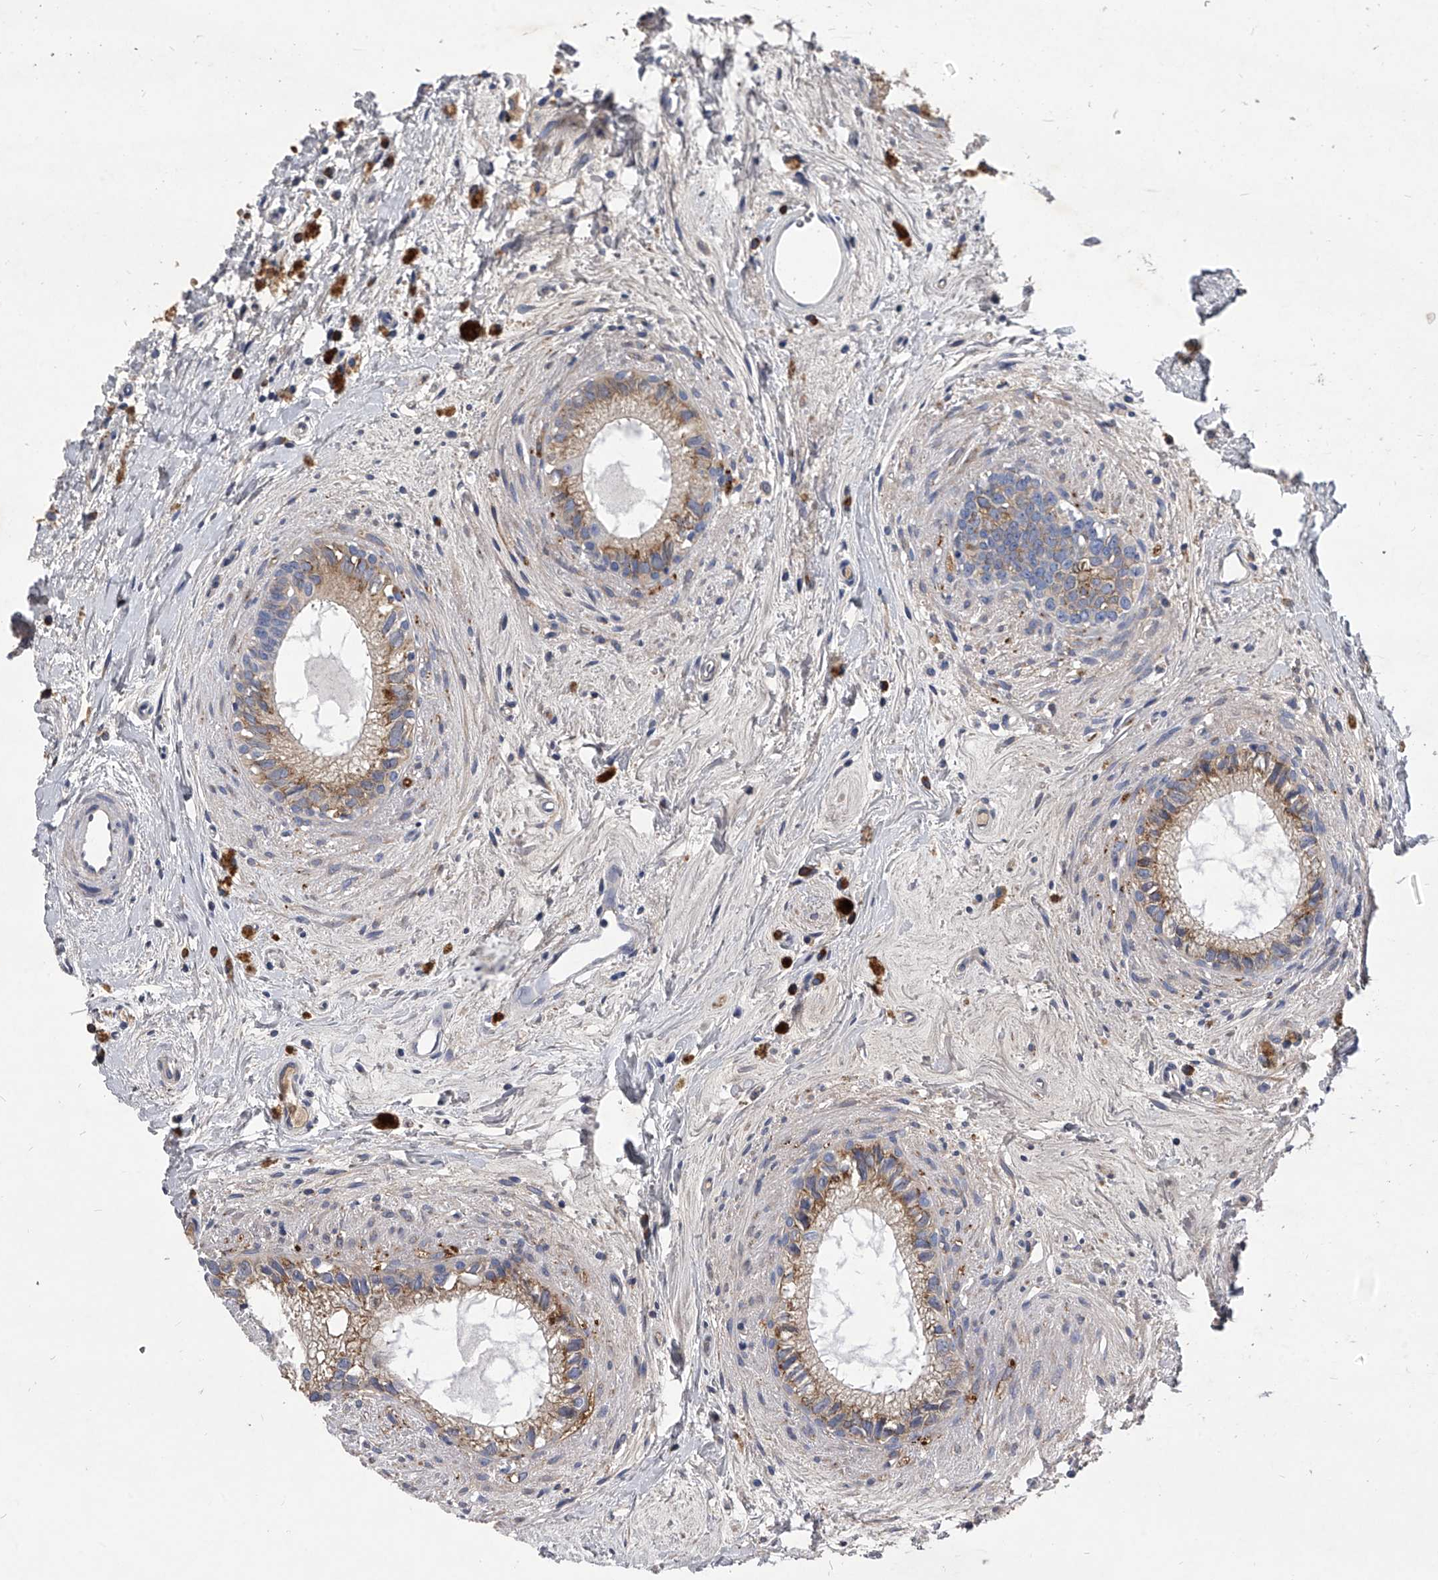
{"staining": {"intensity": "moderate", "quantity": ">75%", "location": "cytoplasmic/membranous"}, "tissue": "epididymis", "cell_type": "Glandular cells", "image_type": "normal", "snomed": [{"axis": "morphology", "description": "Normal tissue, NOS"}, {"axis": "topography", "description": "Epididymis"}], "caption": "DAB (3,3'-diaminobenzidine) immunohistochemical staining of benign epididymis demonstrates moderate cytoplasmic/membranous protein positivity in about >75% of glandular cells.", "gene": "CCR4", "patient": {"sex": "male", "age": 80}}